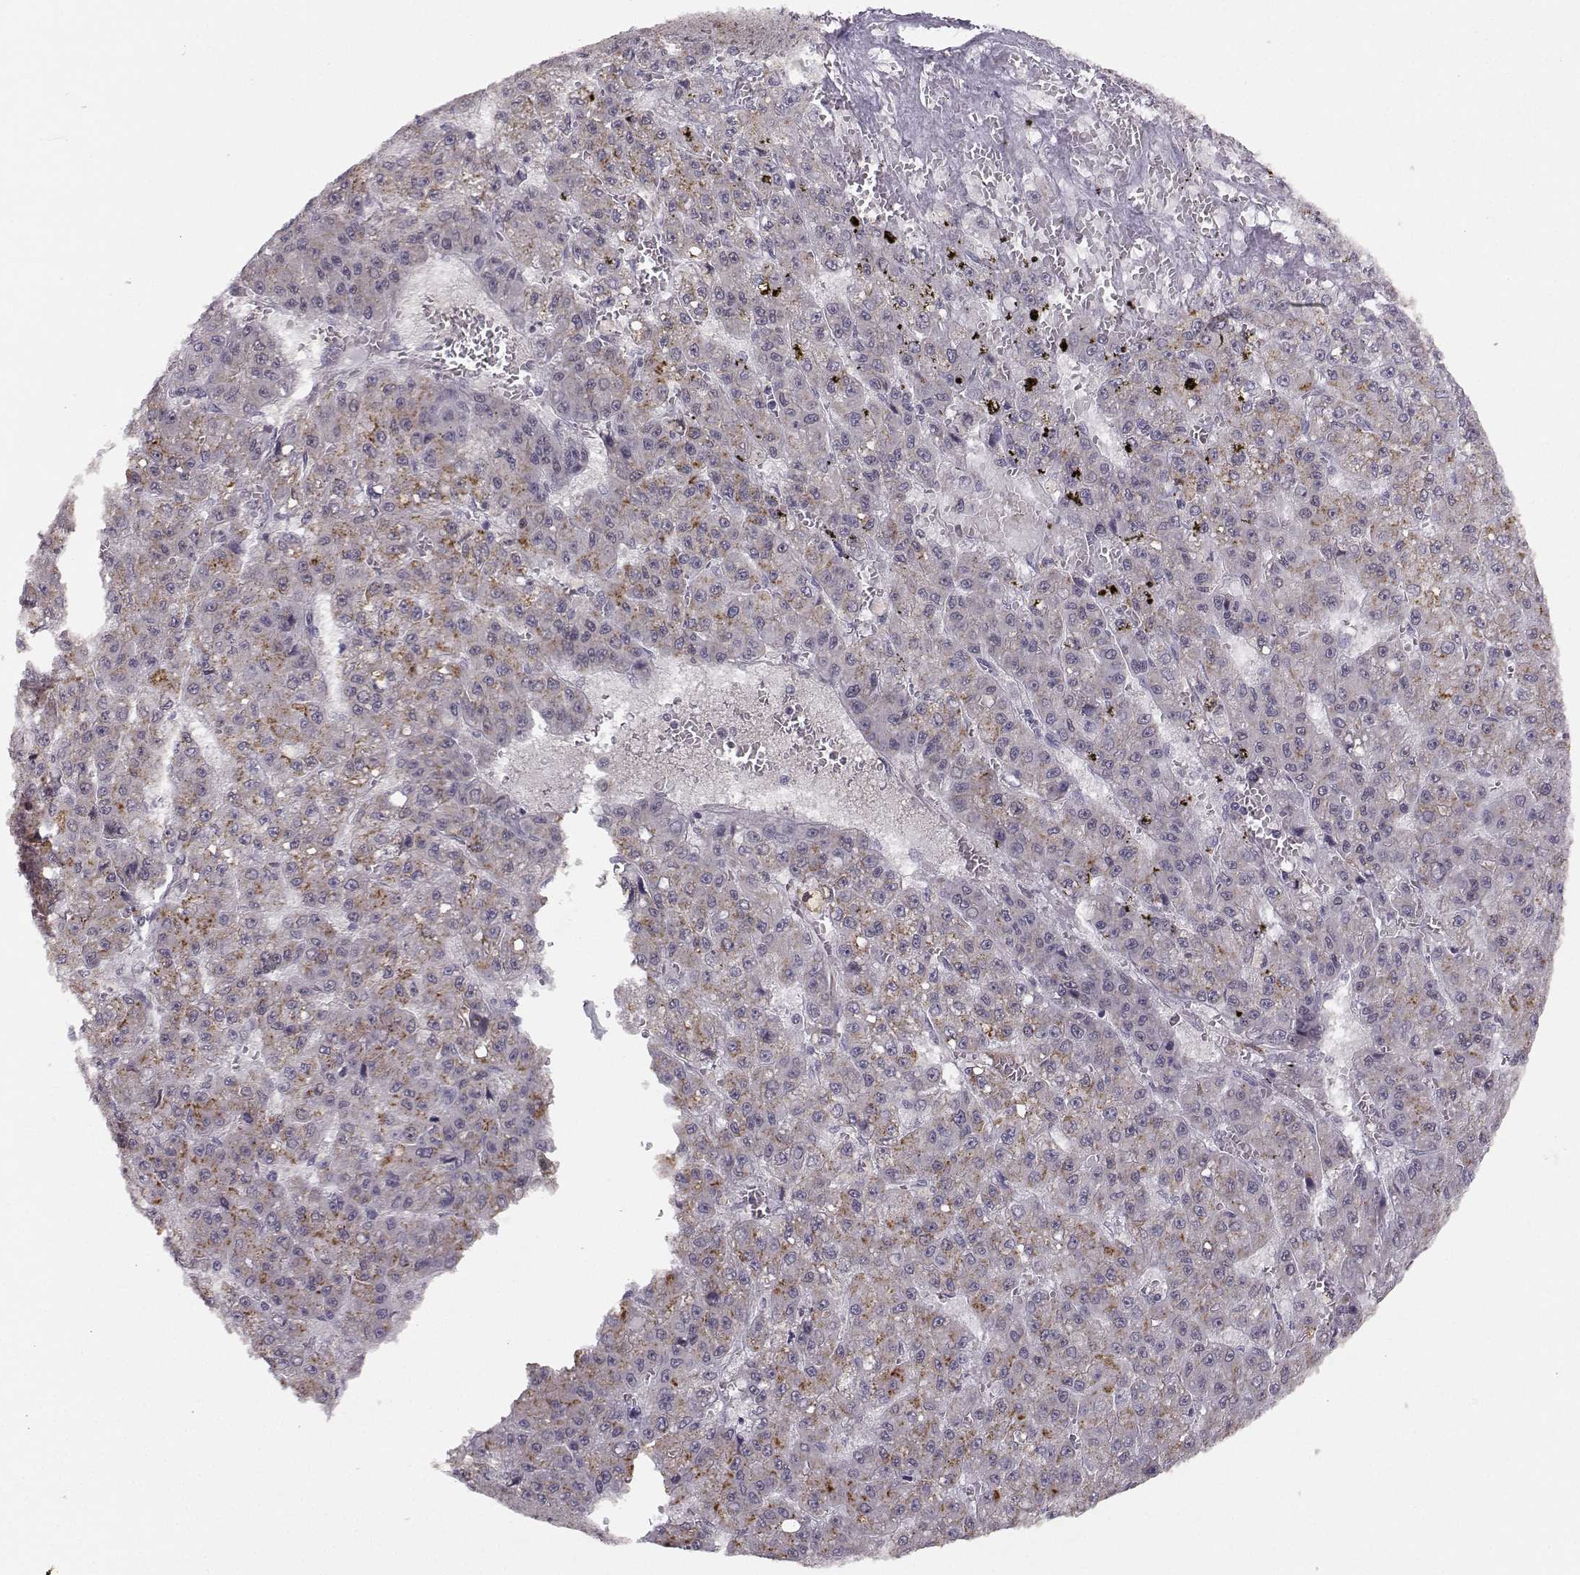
{"staining": {"intensity": "moderate", "quantity": "<25%", "location": "cytoplasmic/membranous"}, "tissue": "liver cancer", "cell_type": "Tumor cells", "image_type": "cancer", "snomed": [{"axis": "morphology", "description": "Carcinoma, Hepatocellular, NOS"}, {"axis": "topography", "description": "Liver"}], "caption": "A low amount of moderate cytoplasmic/membranous positivity is appreciated in approximately <25% of tumor cells in hepatocellular carcinoma (liver) tissue.", "gene": "HTR7", "patient": {"sex": "male", "age": 70}}